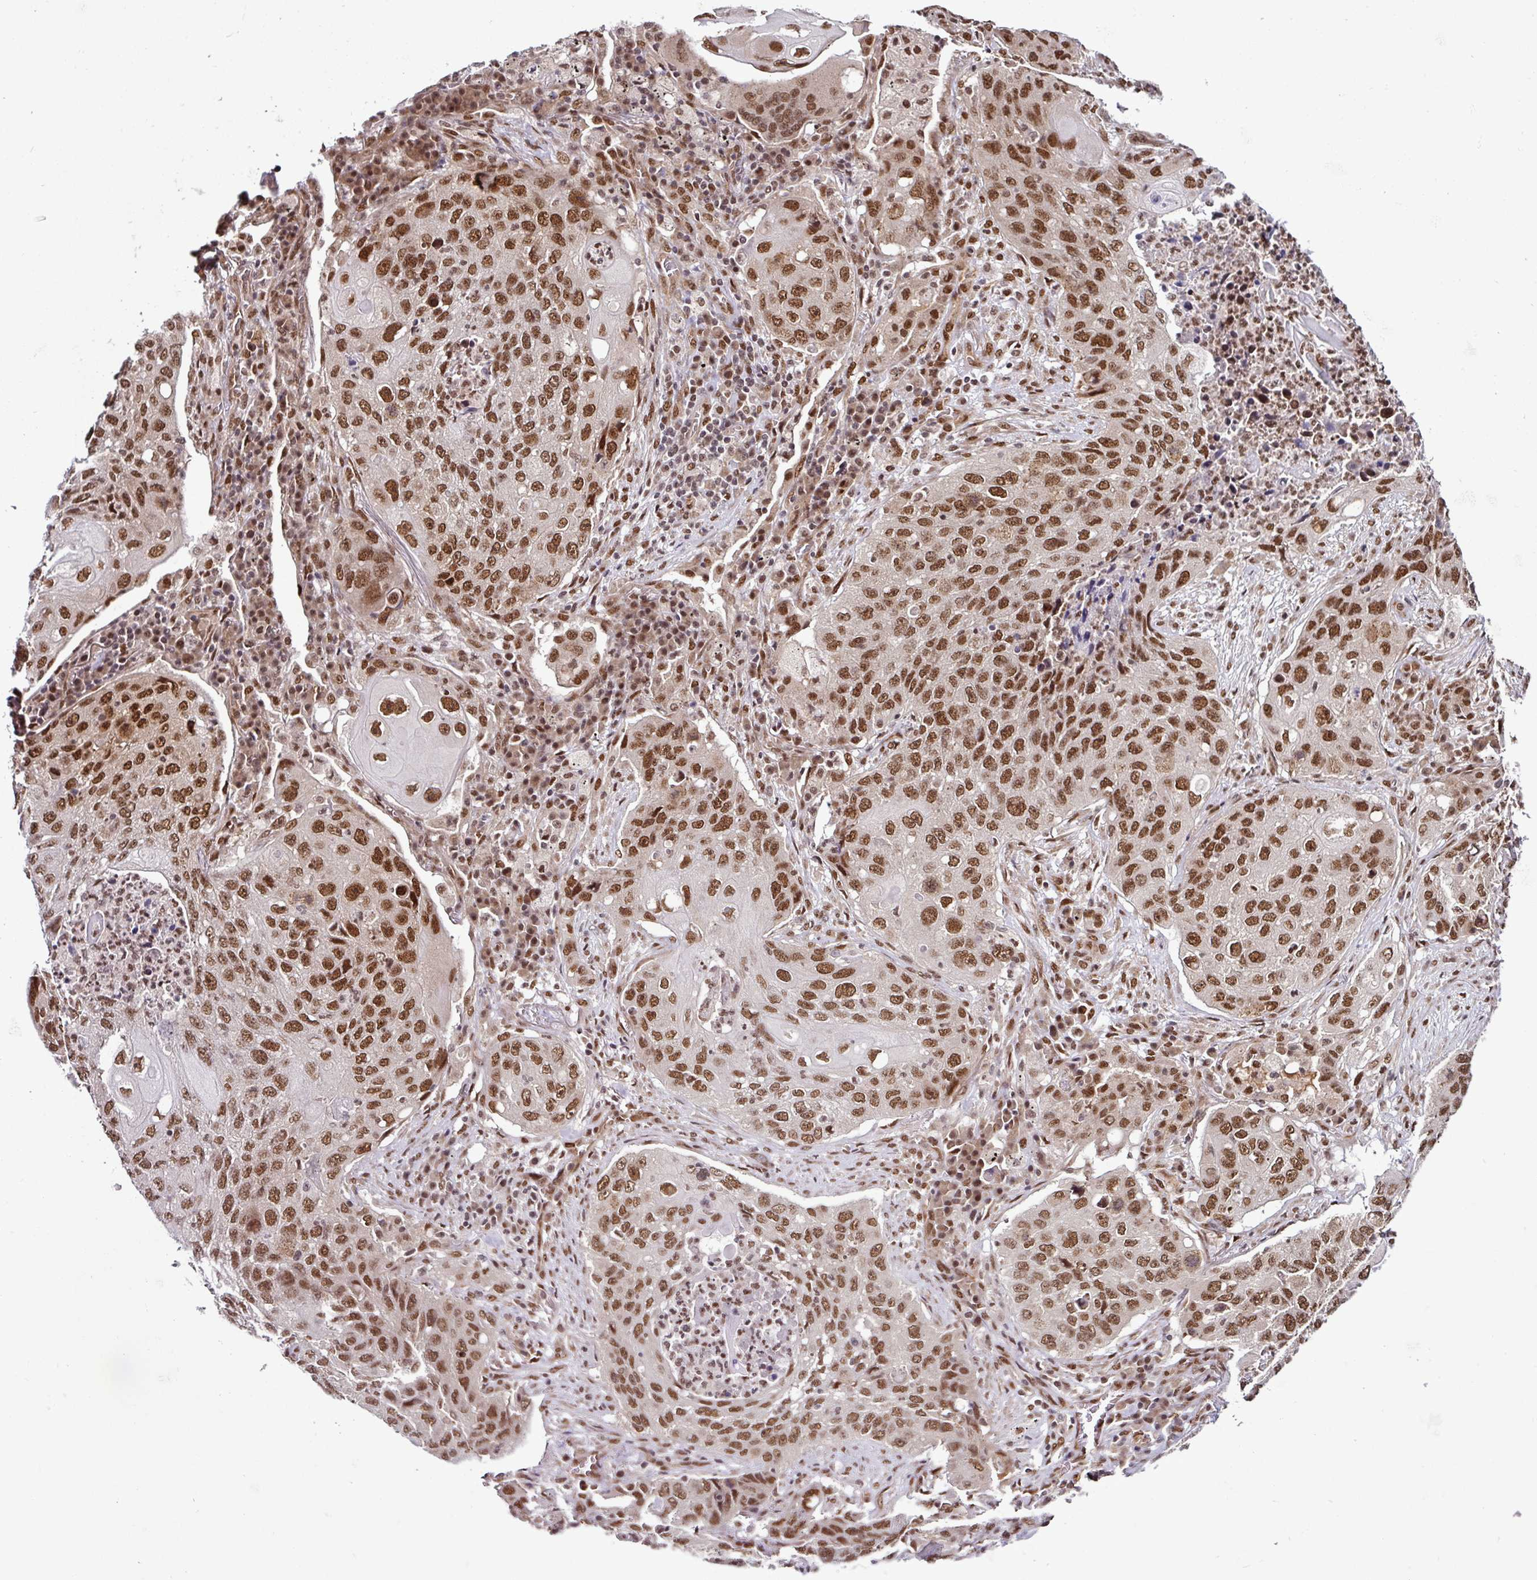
{"staining": {"intensity": "moderate", "quantity": ">75%", "location": "nuclear"}, "tissue": "lung cancer", "cell_type": "Tumor cells", "image_type": "cancer", "snomed": [{"axis": "morphology", "description": "Squamous cell carcinoma, NOS"}, {"axis": "topography", "description": "Lung"}], "caption": "Lung cancer (squamous cell carcinoma) stained with a protein marker reveals moderate staining in tumor cells.", "gene": "MORF4L2", "patient": {"sex": "female", "age": 63}}